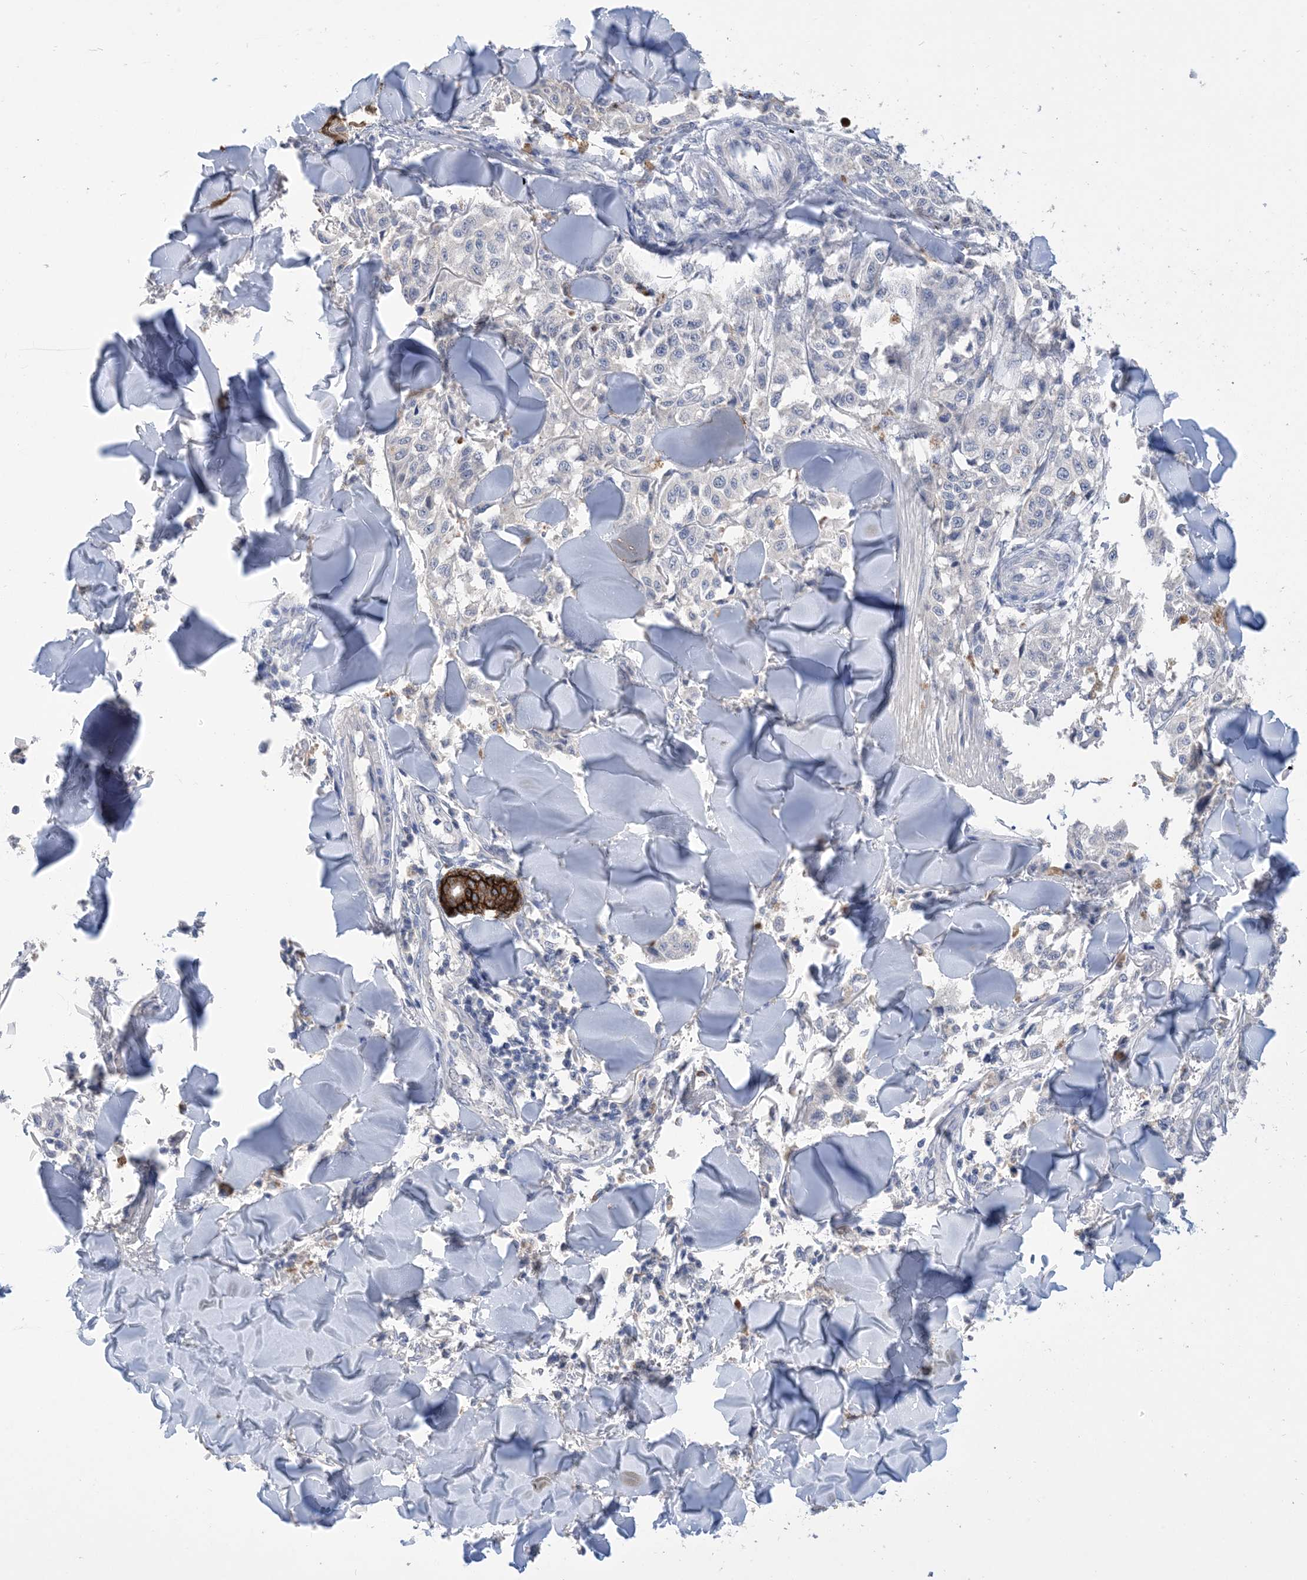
{"staining": {"intensity": "negative", "quantity": "none", "location": "none"}, "tissue": "melanoma", "cell_type": "Tumor cells", "image_type": "cancer", "snomed": [{"axis": "morphology", "description": "Malignant melanoma, NOS"}, {"axis": "topography", "description": "Skin"}], "caption": "IHC histopathology image of neoplastic tissue: human malignant melanoma stained with DAB (3,3'-diaminobenzidine) demonstrates no significant protein staining in tumor cells.", "gene": "DSC3", "patient": {"sex": "female", "age": 64}}